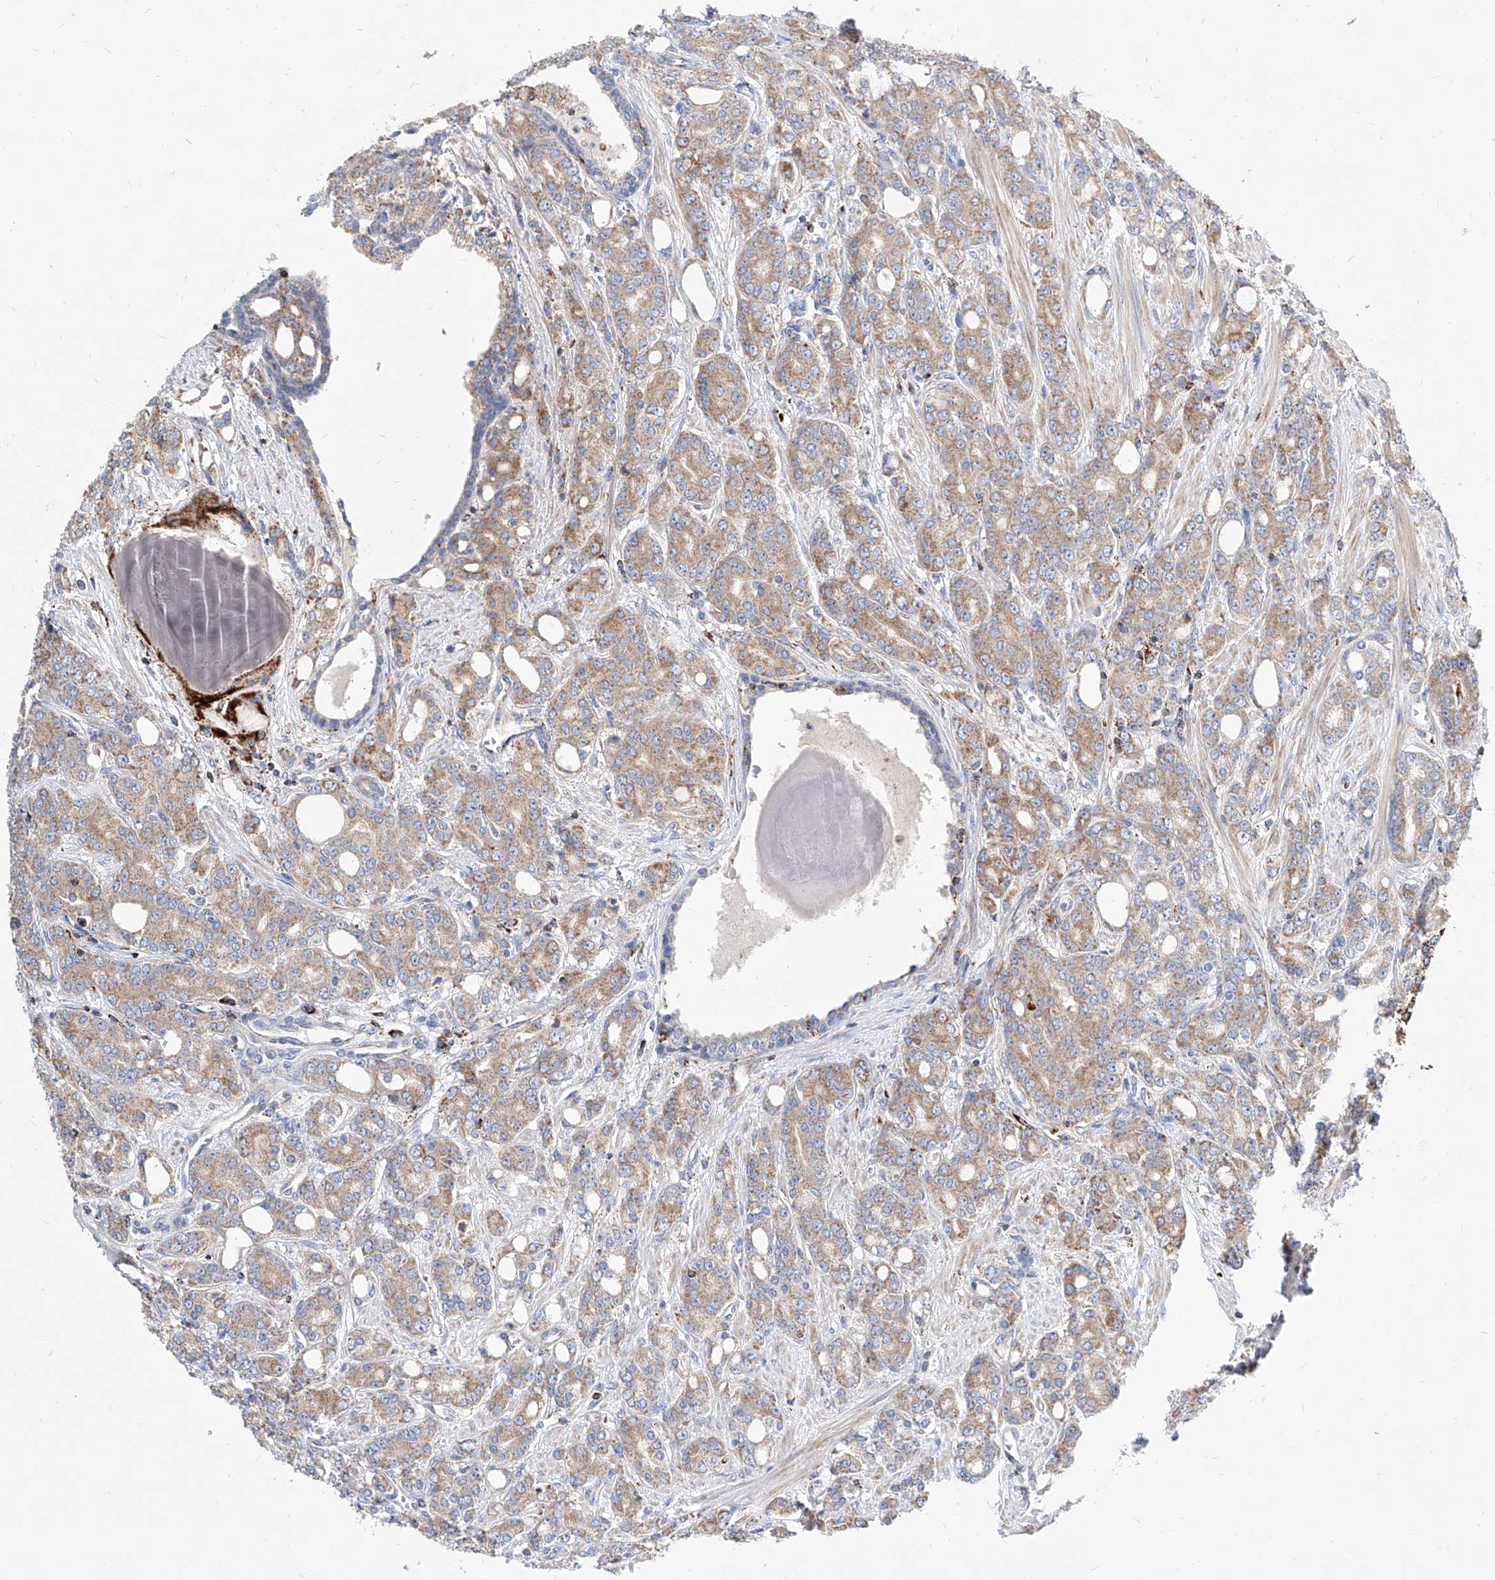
{"staining": {"intensity": "moderate", "quantity": "25%-75%", "location": "cytoplasmic/membranous"}, "tissue": "prostate cancer", "cell_type": "Tumor cells", "image_type": "cancer", "snomed": [{"axis": "morphology", "description": "Adenocarcinoma, High grade"}, {"axis": "topography", "description": "Prostate"}], "caption": "There is medium levels of moderate cytoplasmic/membranous positivity in tumor cells of prostate cancer (adenocarcinoma (high-grade)), as demonstrated by immunohistochemical staining (brown color).", "gene": "CPNE5", "patient": {"sex": "male", "age": 62}}